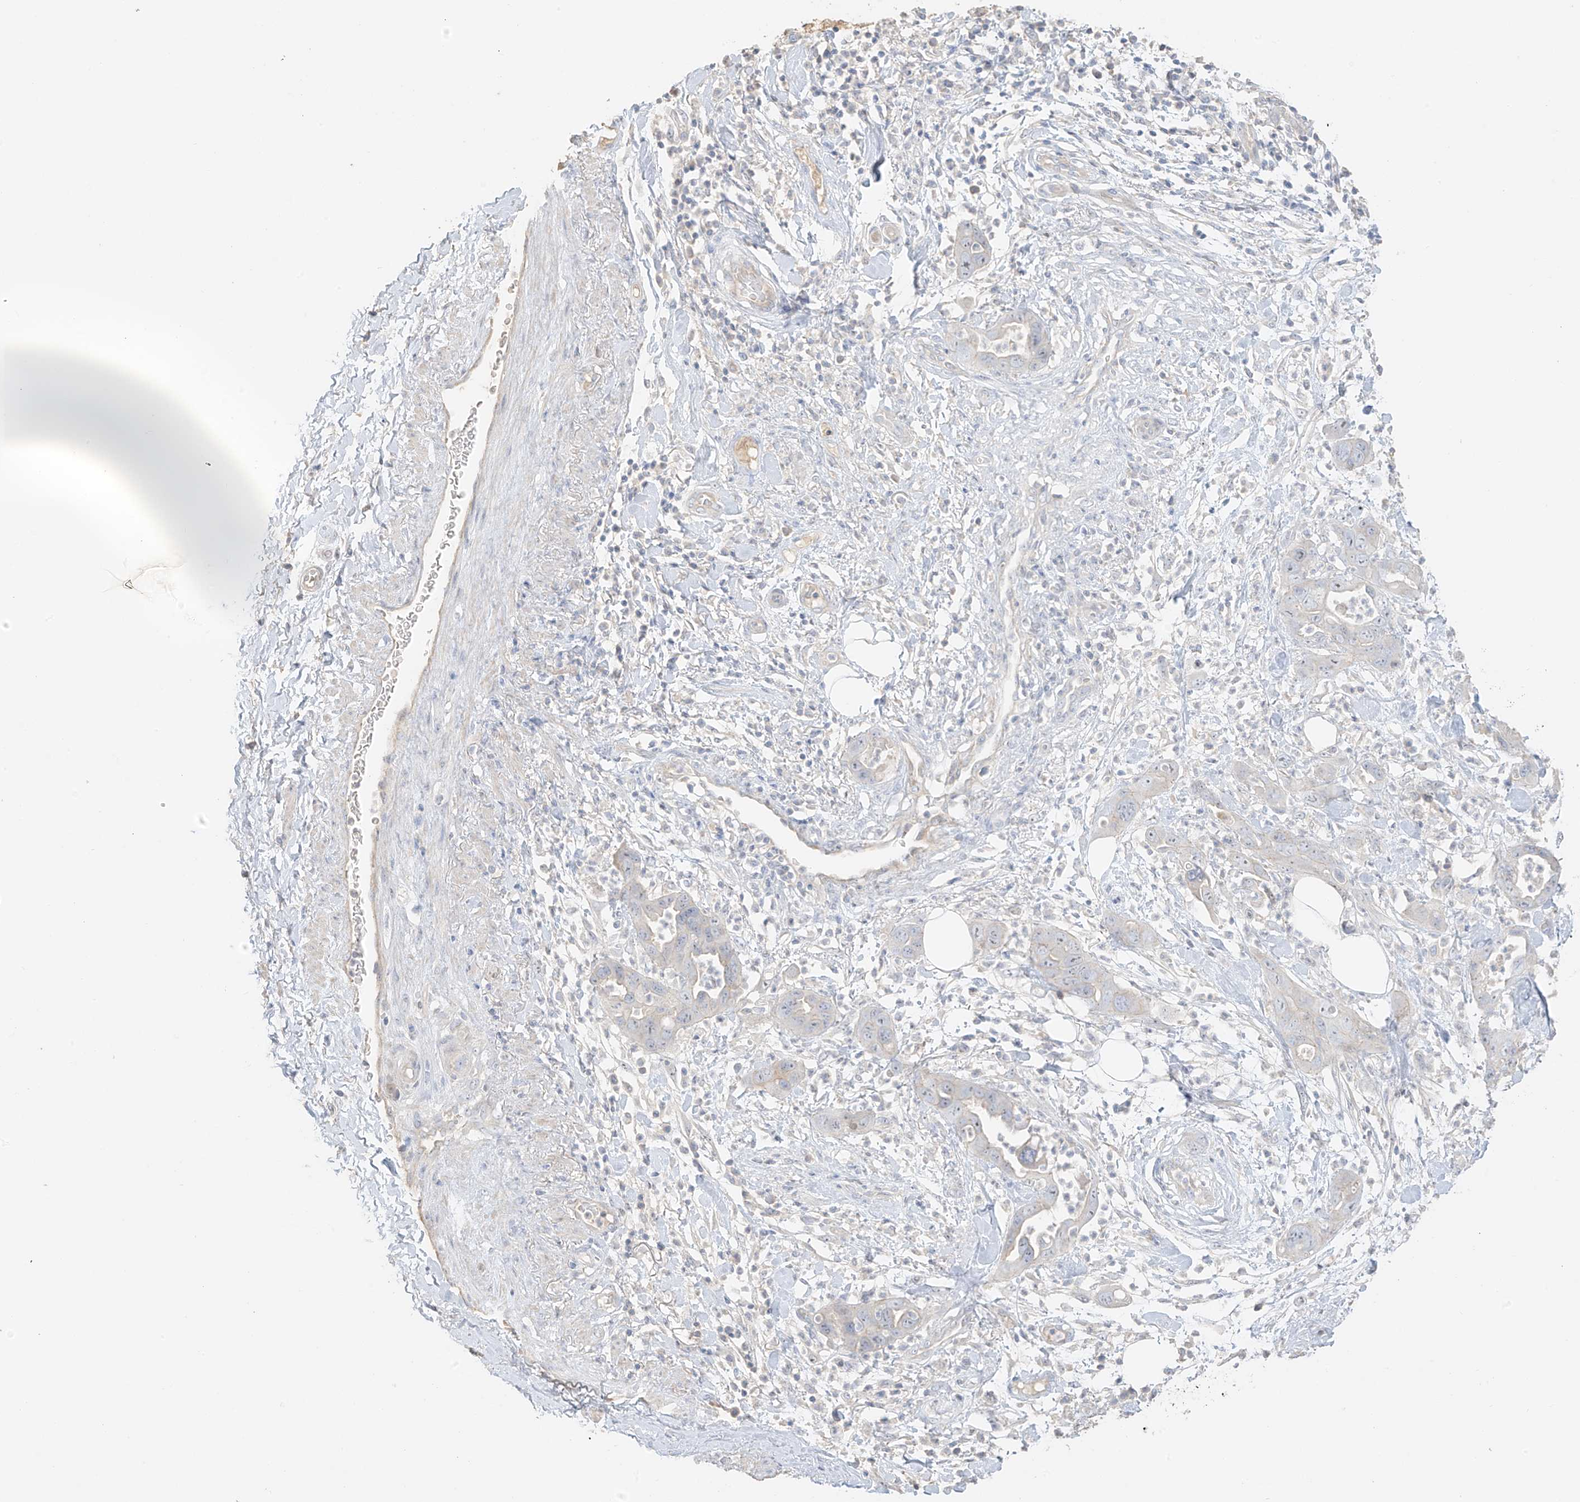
{"staining": {"intensity": "negative", "quantity": "none", "location": "none"}, "tissue": "pancreatic cancer", "cell_type": "Tumor cells", "image_type": "cancer", "snomed": [{"axis": "morphology", "description": "Adenocarcinoma, NOS"}, {"axis": "topography", "description": "Pancreas"}], "caption": "Immunohistochemical staining of human adenocarcinoma (pancreatic) exhibits no significant expression in tumor cells.", "gene": "ZBTB41", "patient": {"sex": "female", "age": 71}}